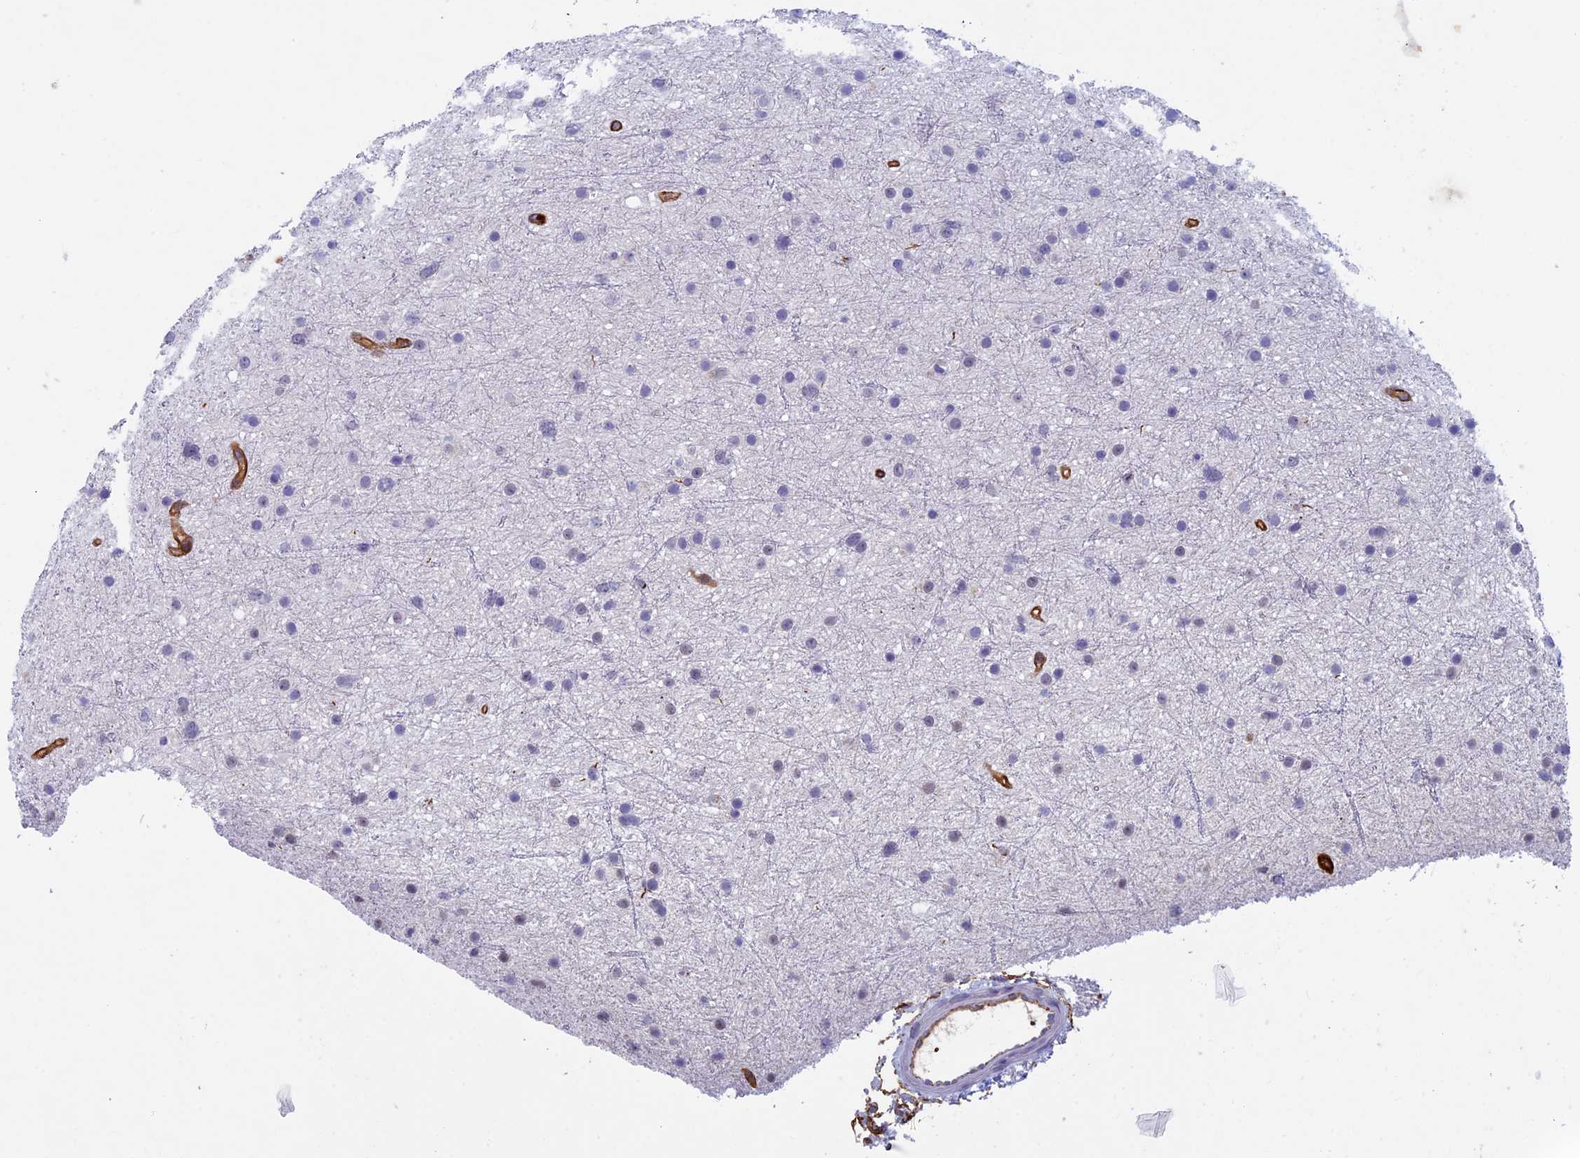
{"staining": {"intensity": "negative", "quantity": "none", "location": "none"}, "tissue": "glioma", "cell_type": "Tumor cells", "image_type": "cancer", "snomed": [{"axis": "morphology", "description": "Glioma, malignant, Low grade"}, {"axis": "topography", "description": "Cerebral cortex"}], "caption": "Tumor cells show no significant positivity in malignant glioma (low-grade). (DAB (3,3'-diaminobenzidine) immunohistochemistry (IHC) with hematoxylin counter stain).", "gene": "INSYN1", "patient": {"sex": "female", "age": 39}}